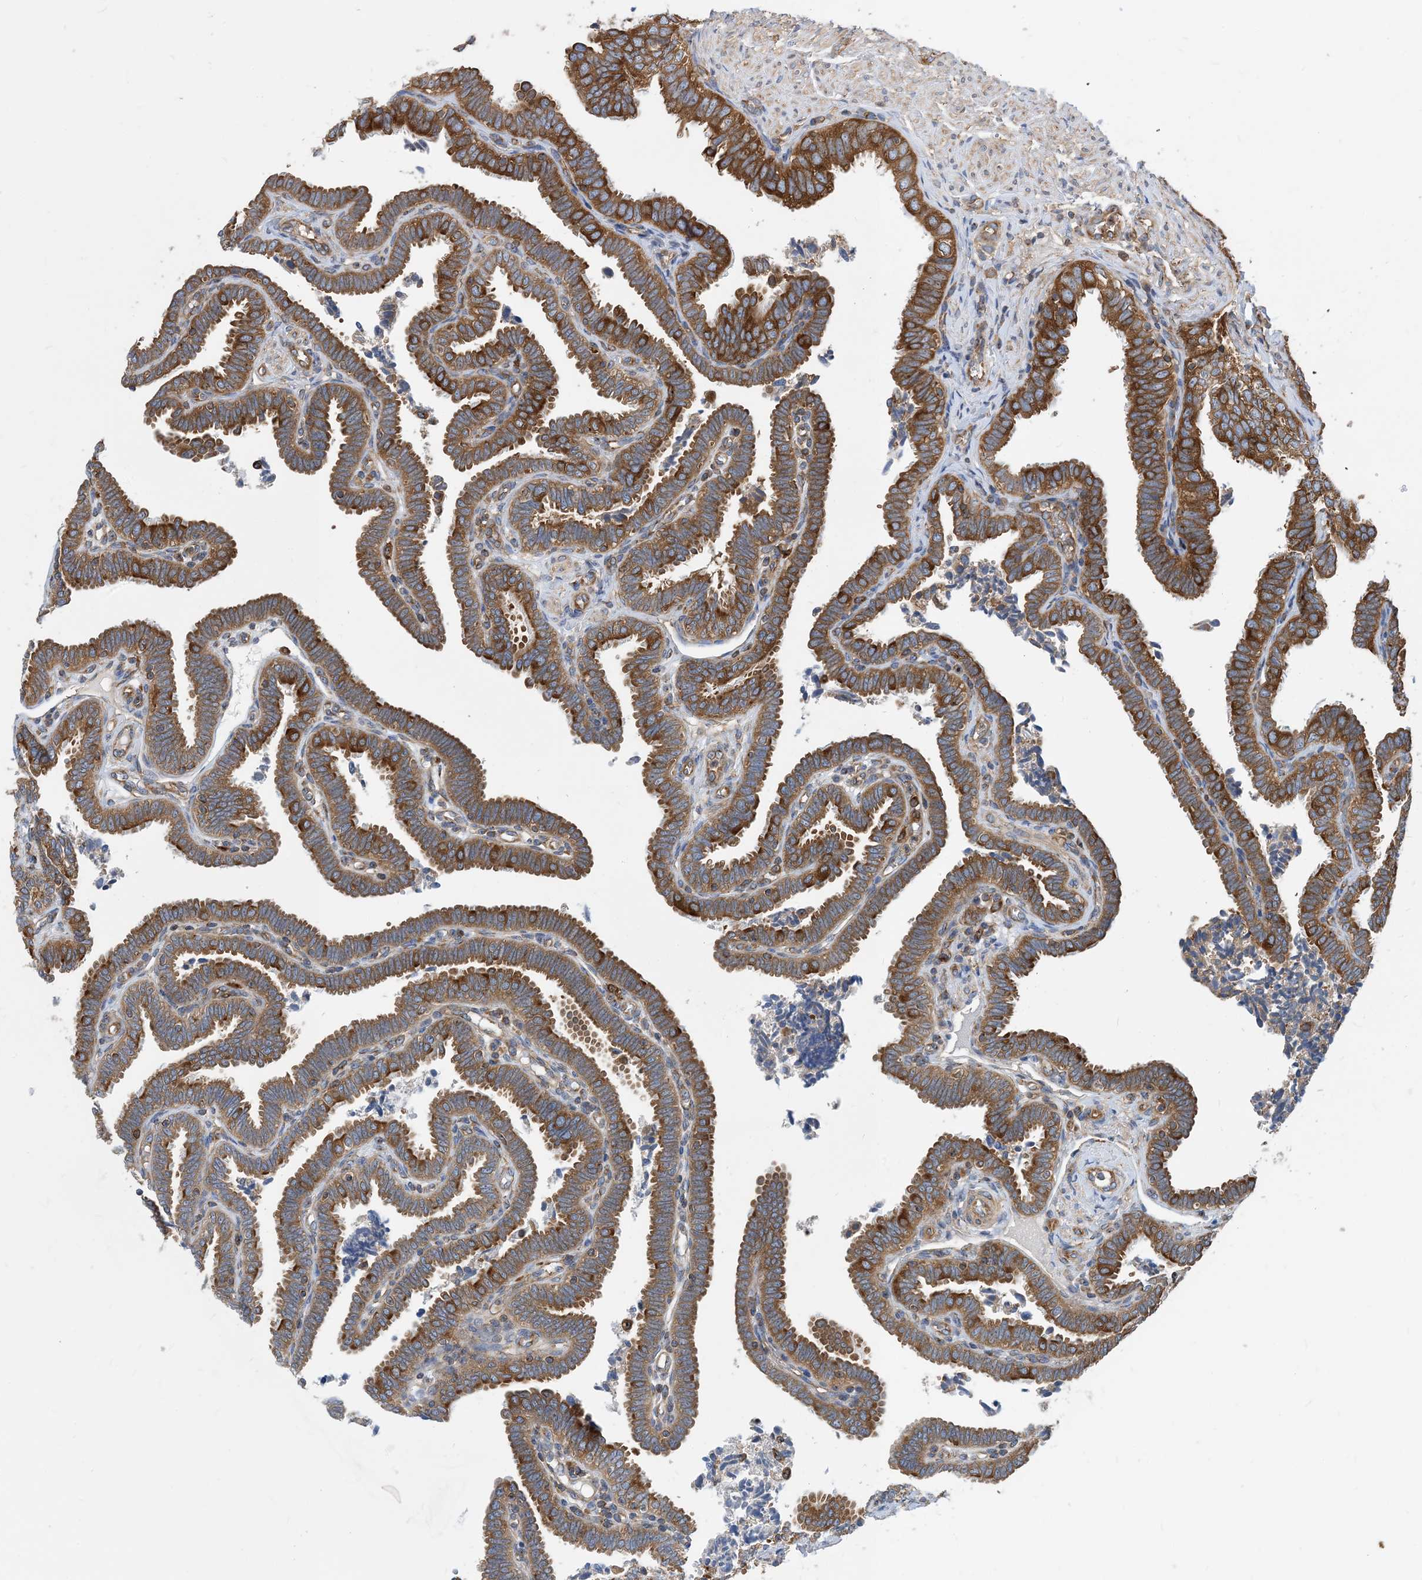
{"staining": {"intensity": "moderate", "quantity": ">75%", "location": "cytoplasmic/membranous"}, "tissue": "fallopian tube", "cell_type": "Glandular cells", "image_type": "normal", "snomed": [{"axis": "morphology", "description": "Normal tissue, NOS"}, {"axis": "topography", "description": "Fallopian tube"}], "caption": "DAB immunohistochemical staining of normal fallopian tube reveals moderate cytoplasmic/membranous protein positivity in approximately >75% of glandular cells.", "gene": "DYNC1LI1", "patient": {"sex": "female", "age": 39}}